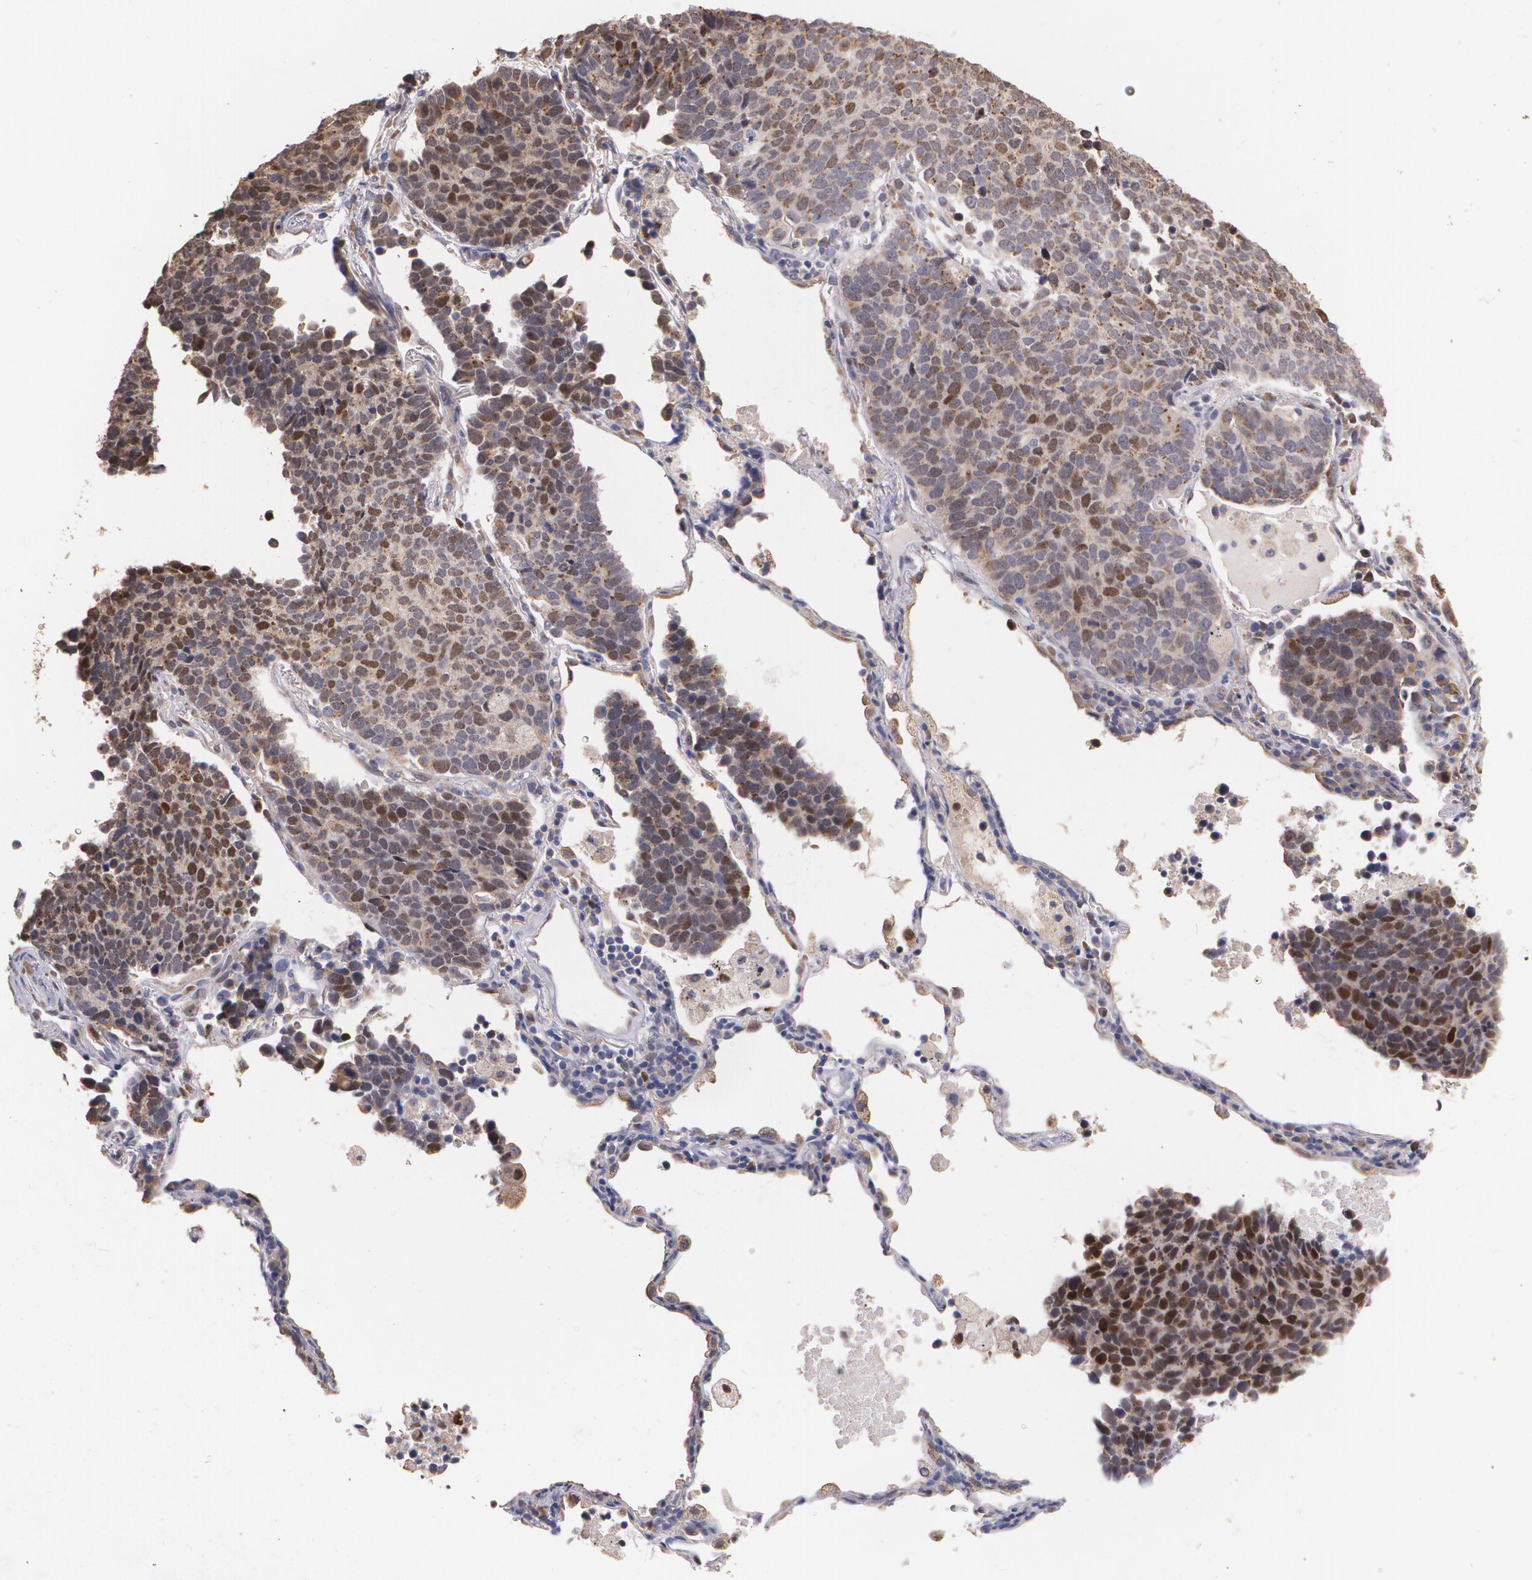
{"staining": {"intensity": "moderate", "quantity": "25%-75%", "location": "cytoplasmic/membranous,nuclear"}, "tissue": "lung cancer", "cell_type": "Tumor cells", "image_type": "cancer", "snomed": [{"axis": "morphology", "description": "Neoplasm, malignant, NOS"}, {"axis": "topography", "description": "Lung"}], "caption": "Tumor cells show medium levels of moderate cytoplasmic/membranous and nuclear expression in approximately 25%-75% of cells in human lung malignant neoplasm. The staining is performed using DAB brown chromogen to label protein expression. The nuclei are counter-stained blue using hematoxylin.", "gene": "ATF3", "patient": {"sex": "female", "age": 75}}